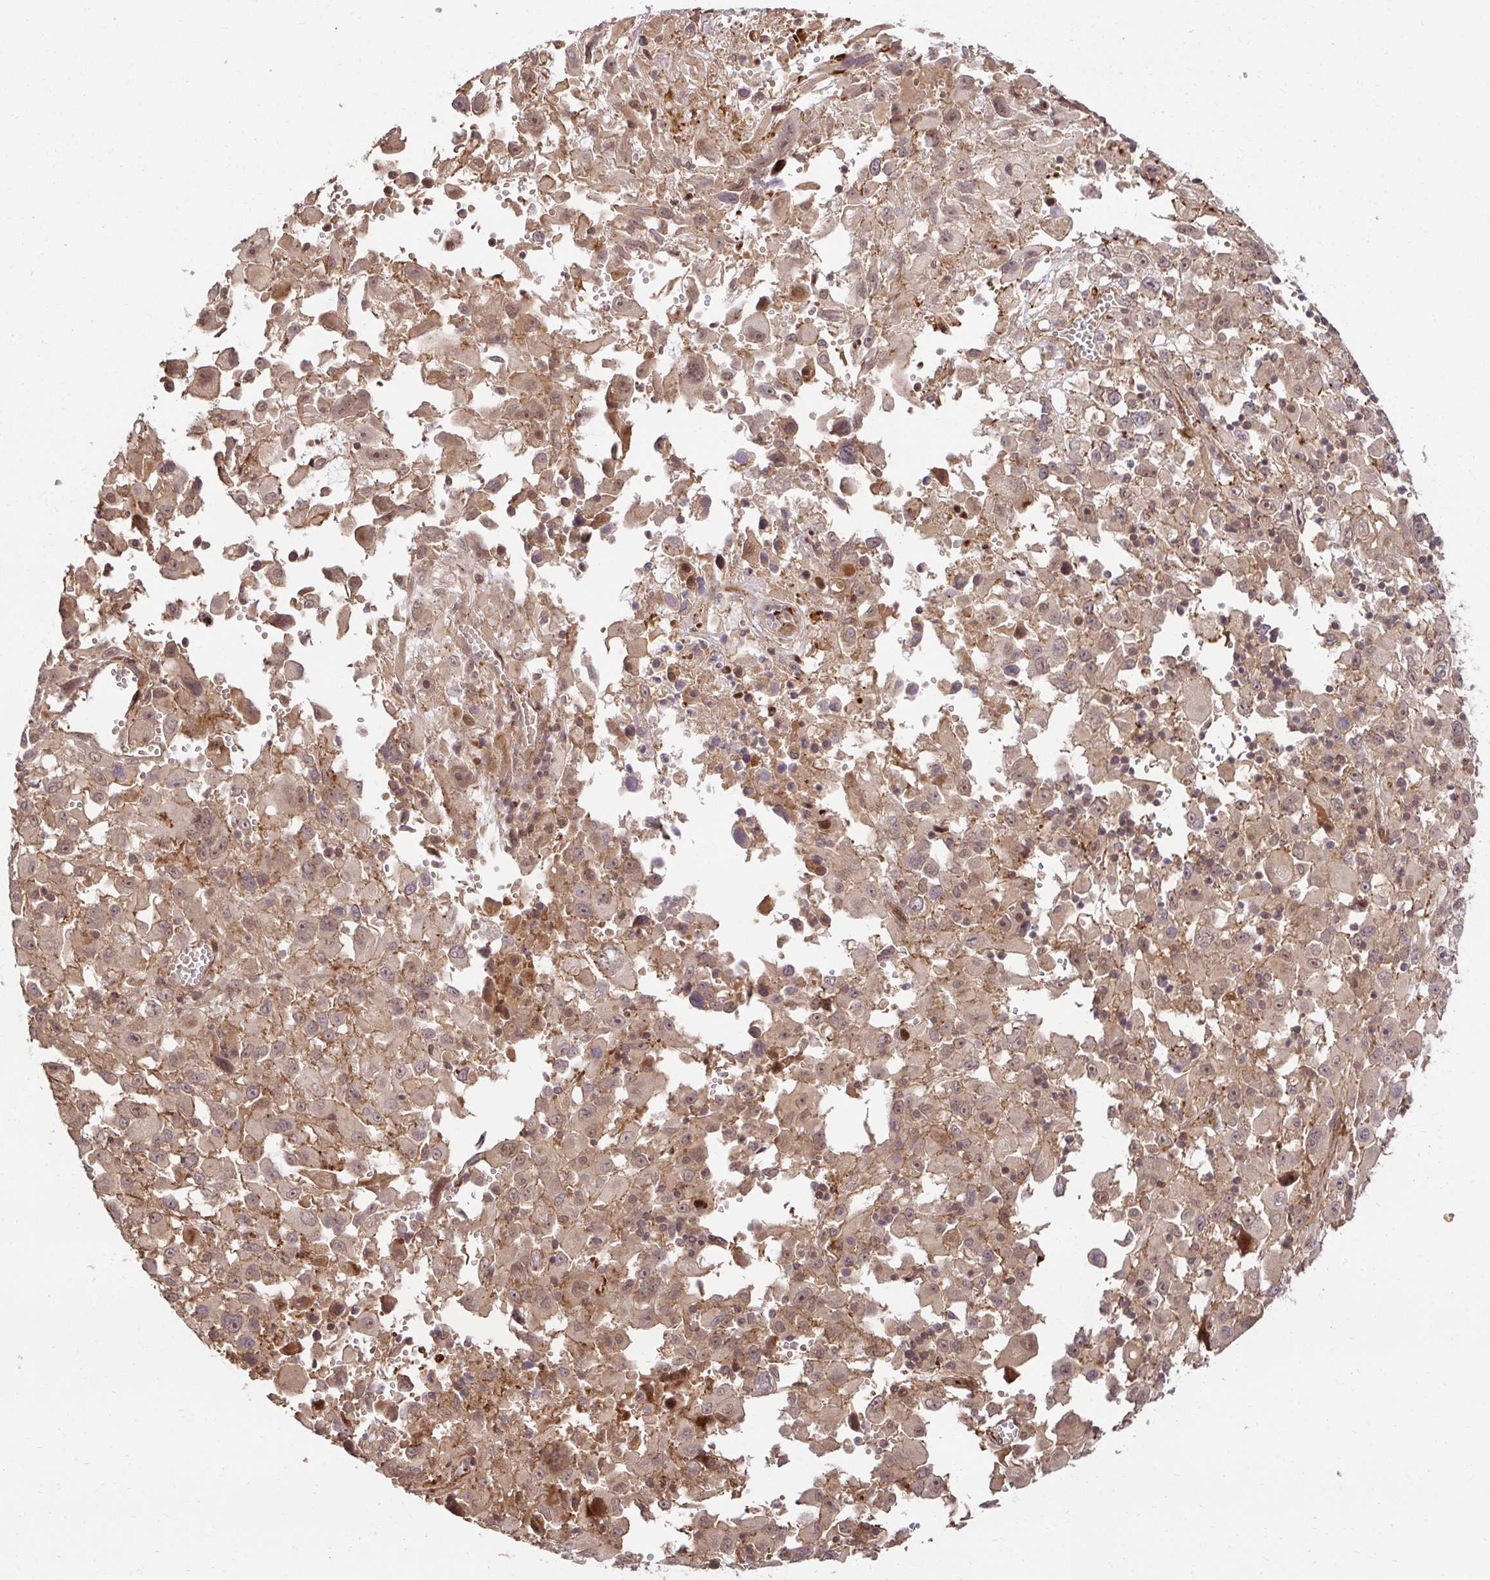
{"staining": {"intensity": "weak", "quantity": "<25%", "location": "nuclear"}, "tissue": "melanoma", "cell_type": "Tumor cells", "image_type": "cancer", "snomed": [{"axis": "morphology", "description": "Malignant melanoma, Metastatic site"}, {"axis": "topography", "description": "Soft tissue"}], "caption": "There is no significant expression in tumor cells of melanoma. Nuclei are stained in blue.", "gene": "PSMA4", "patient": {"sex": "male", "age": 50}}